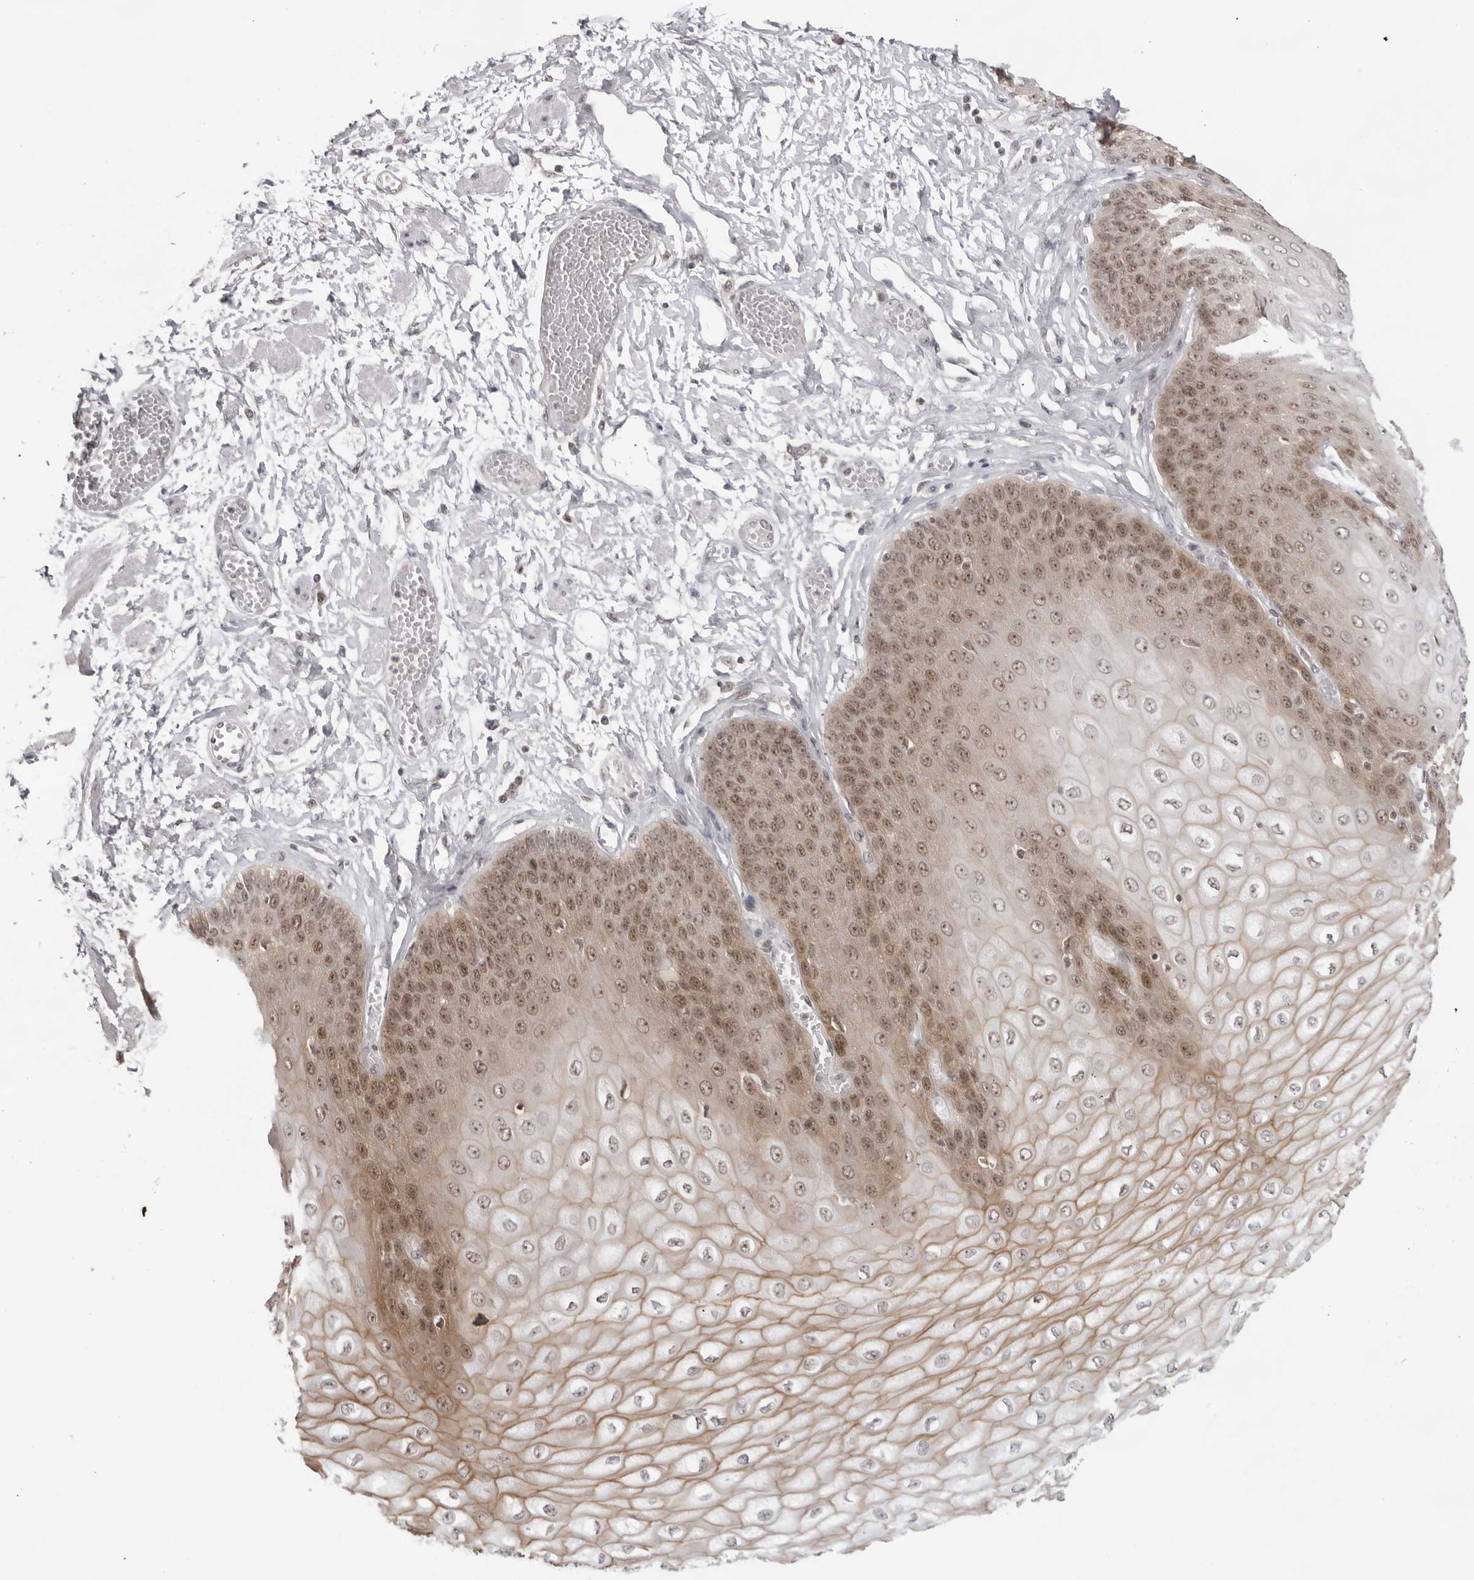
{"staining": {"intensity": "moderate", "quantity": ">75%", "location": "cytoplasmic/membranous,nuclear"}, "tissue": "esophagus", "cell_type": "Squamous epithelial cells", "image_type": "normal", "snomed": [{"axis": "morphology", "description": "Normal tissue, NOS"}, {"axis": "topography", "description": "Esophagus"}], "caption": "Squamous epithelial cells exhibit medium levels of moderate cytoplasmic/membranous,nuclear staining in approximately >75% of cells in benign esophagus.", "gene": "EXOSC10", "patient": {"sex": "male", "age": 60}}